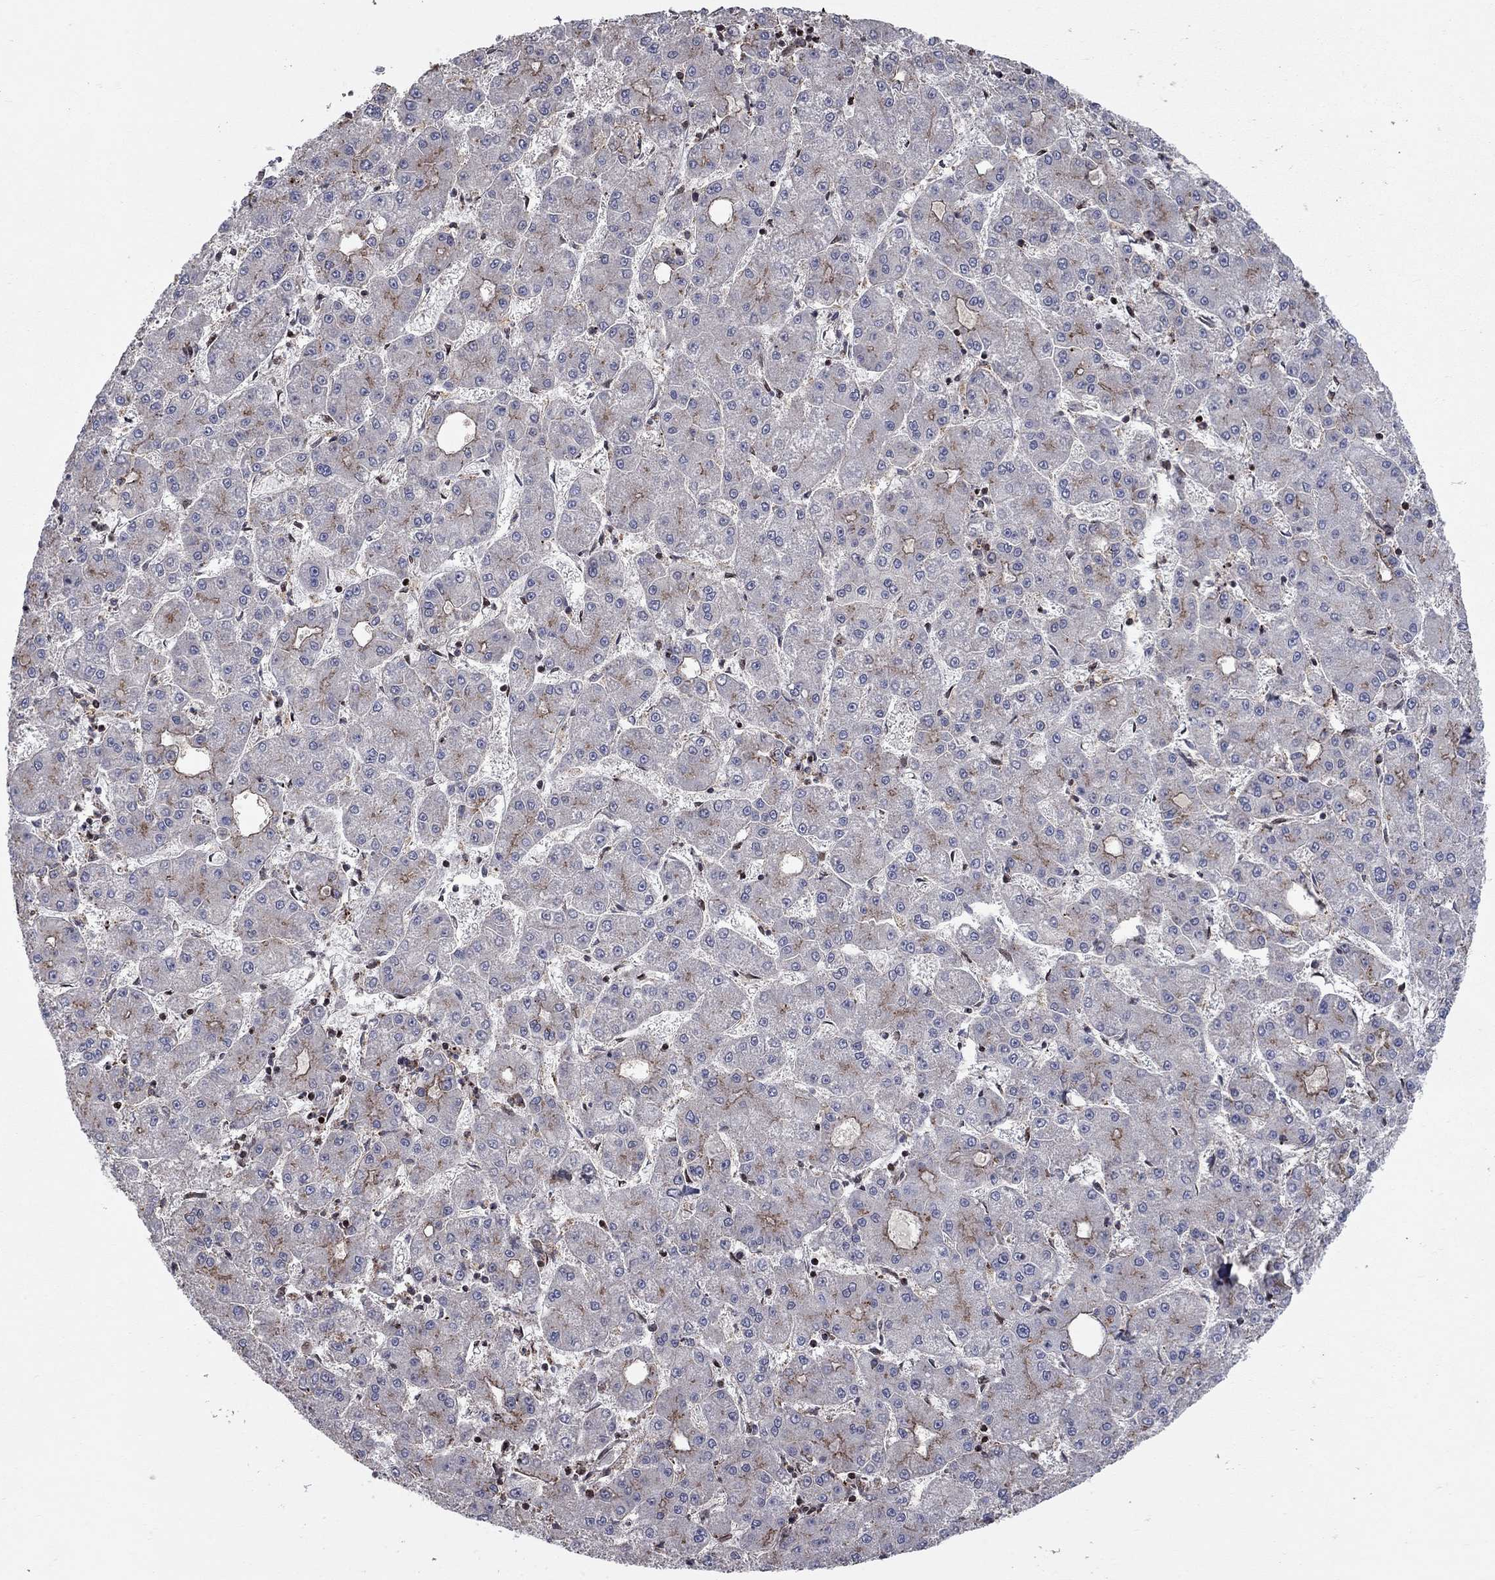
{"staining": {"intensity": "strong", "quantity": "<25%", "location": "cytoplasmic/membranous"}, "tissue": "liver cancer", "cell_type": "Tumor cells", "image_type": "cancer", "snomed": [{"axis": "morphology", "description": "Carcinoma, Hepatocellular, NOS"}, {"axis": "topography", "description": "Liver"}], "caption": "Liver cancer was stained to show a protein in brown. There is medium levels of strong cytoplasmic/membranous expression in about <25% of tumor cells.", "gene": "ERN2", "patient": {"sex": "male", "age": 73}}